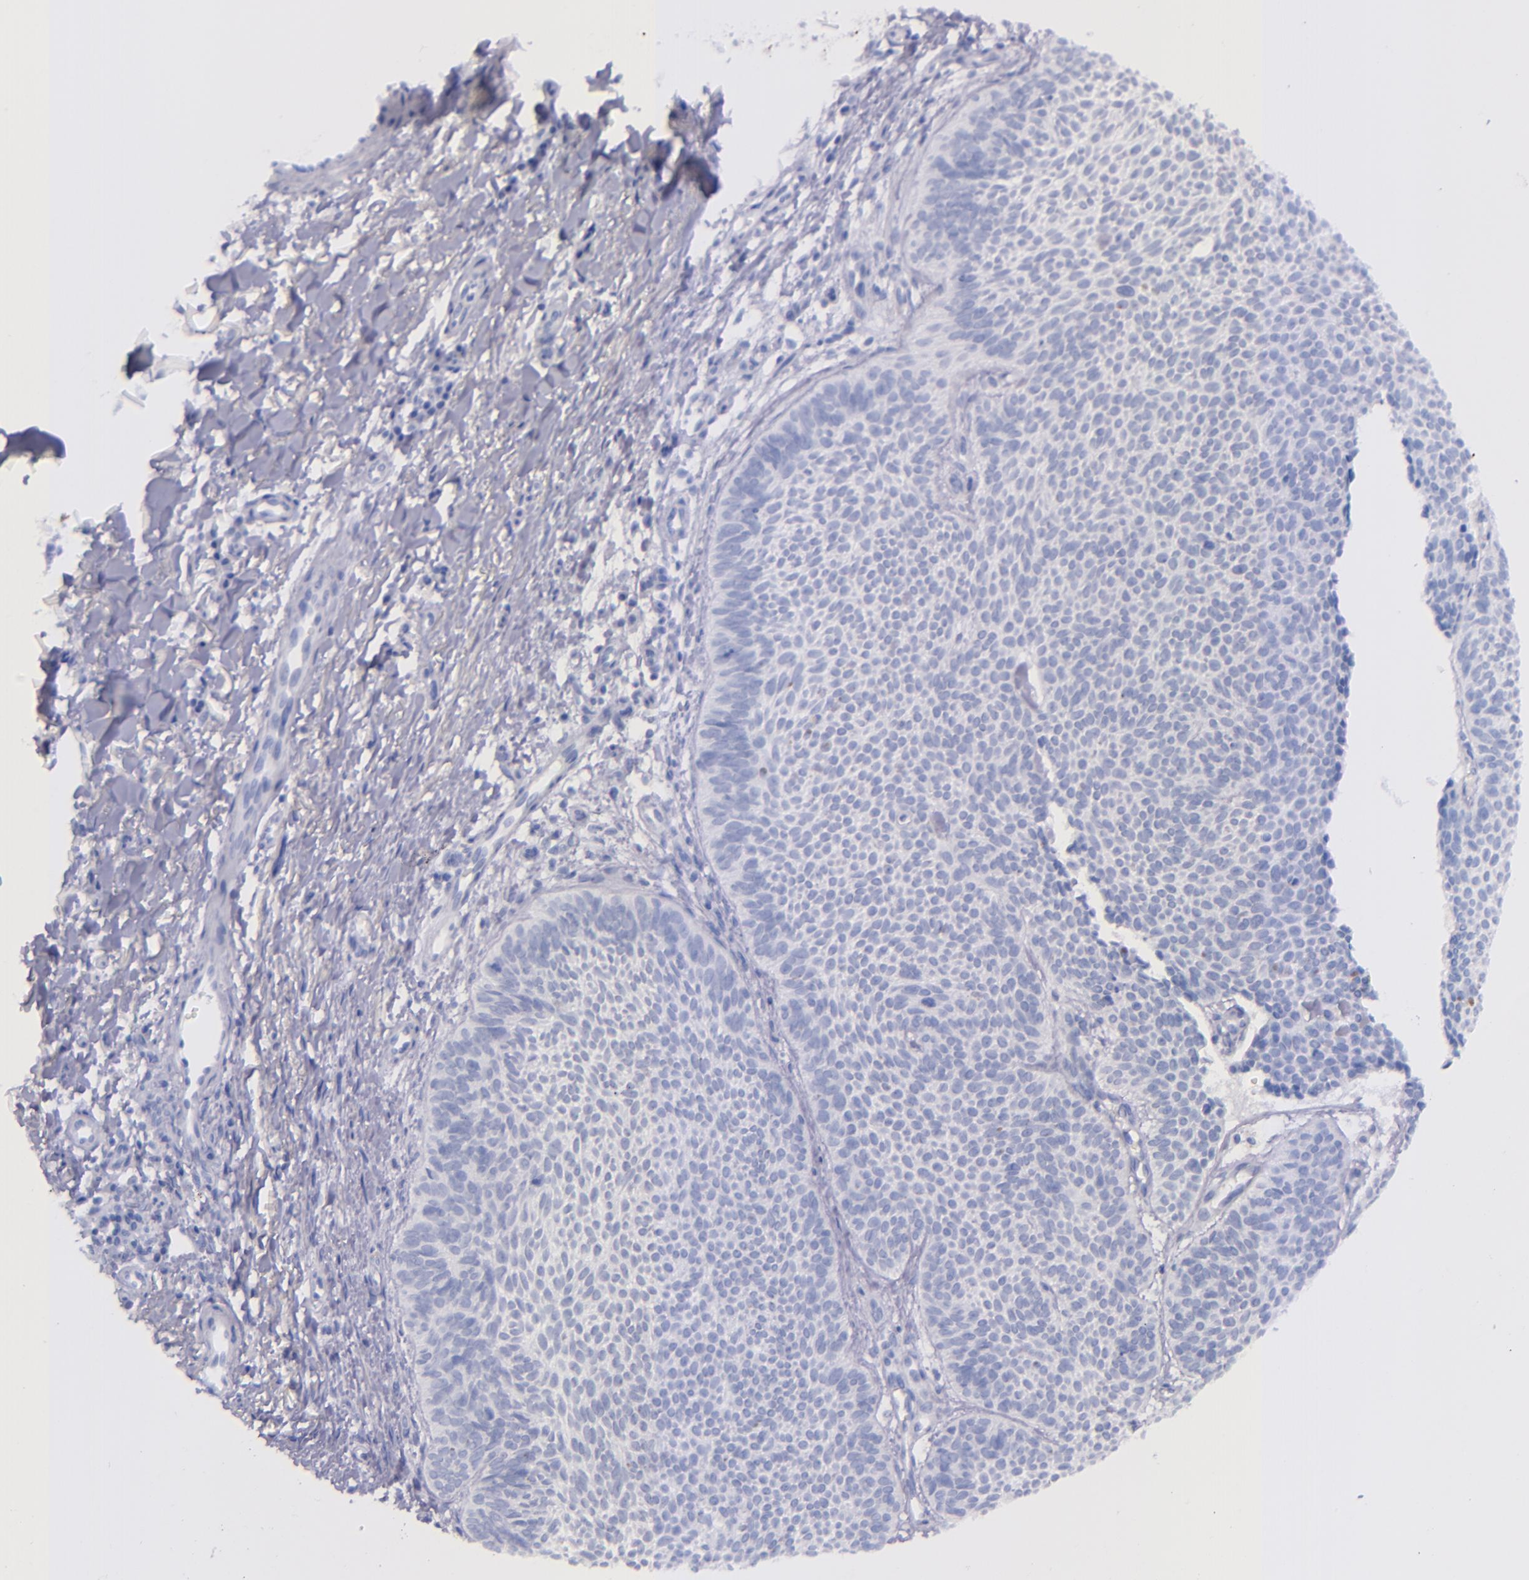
{"staining": {"intensity": "negative", "quantity": "none", "location": "none"}, "tissue": "skin cancer", "cell_type": "Tumor cells", "image_type": "cancer", "snomed": [{"axis": "morphology", "description": "Basal cell carcinoma"}, {"axis": "topography", "description": "Skin"}], "caption": "This is an immunohistochemistry (IHC) photomicrograph of human basal cell carcinoma (skin). There is no staining in tumor cells.", "gene": "SFTPA2", "patient": {"sex": "male", "age": 84}}